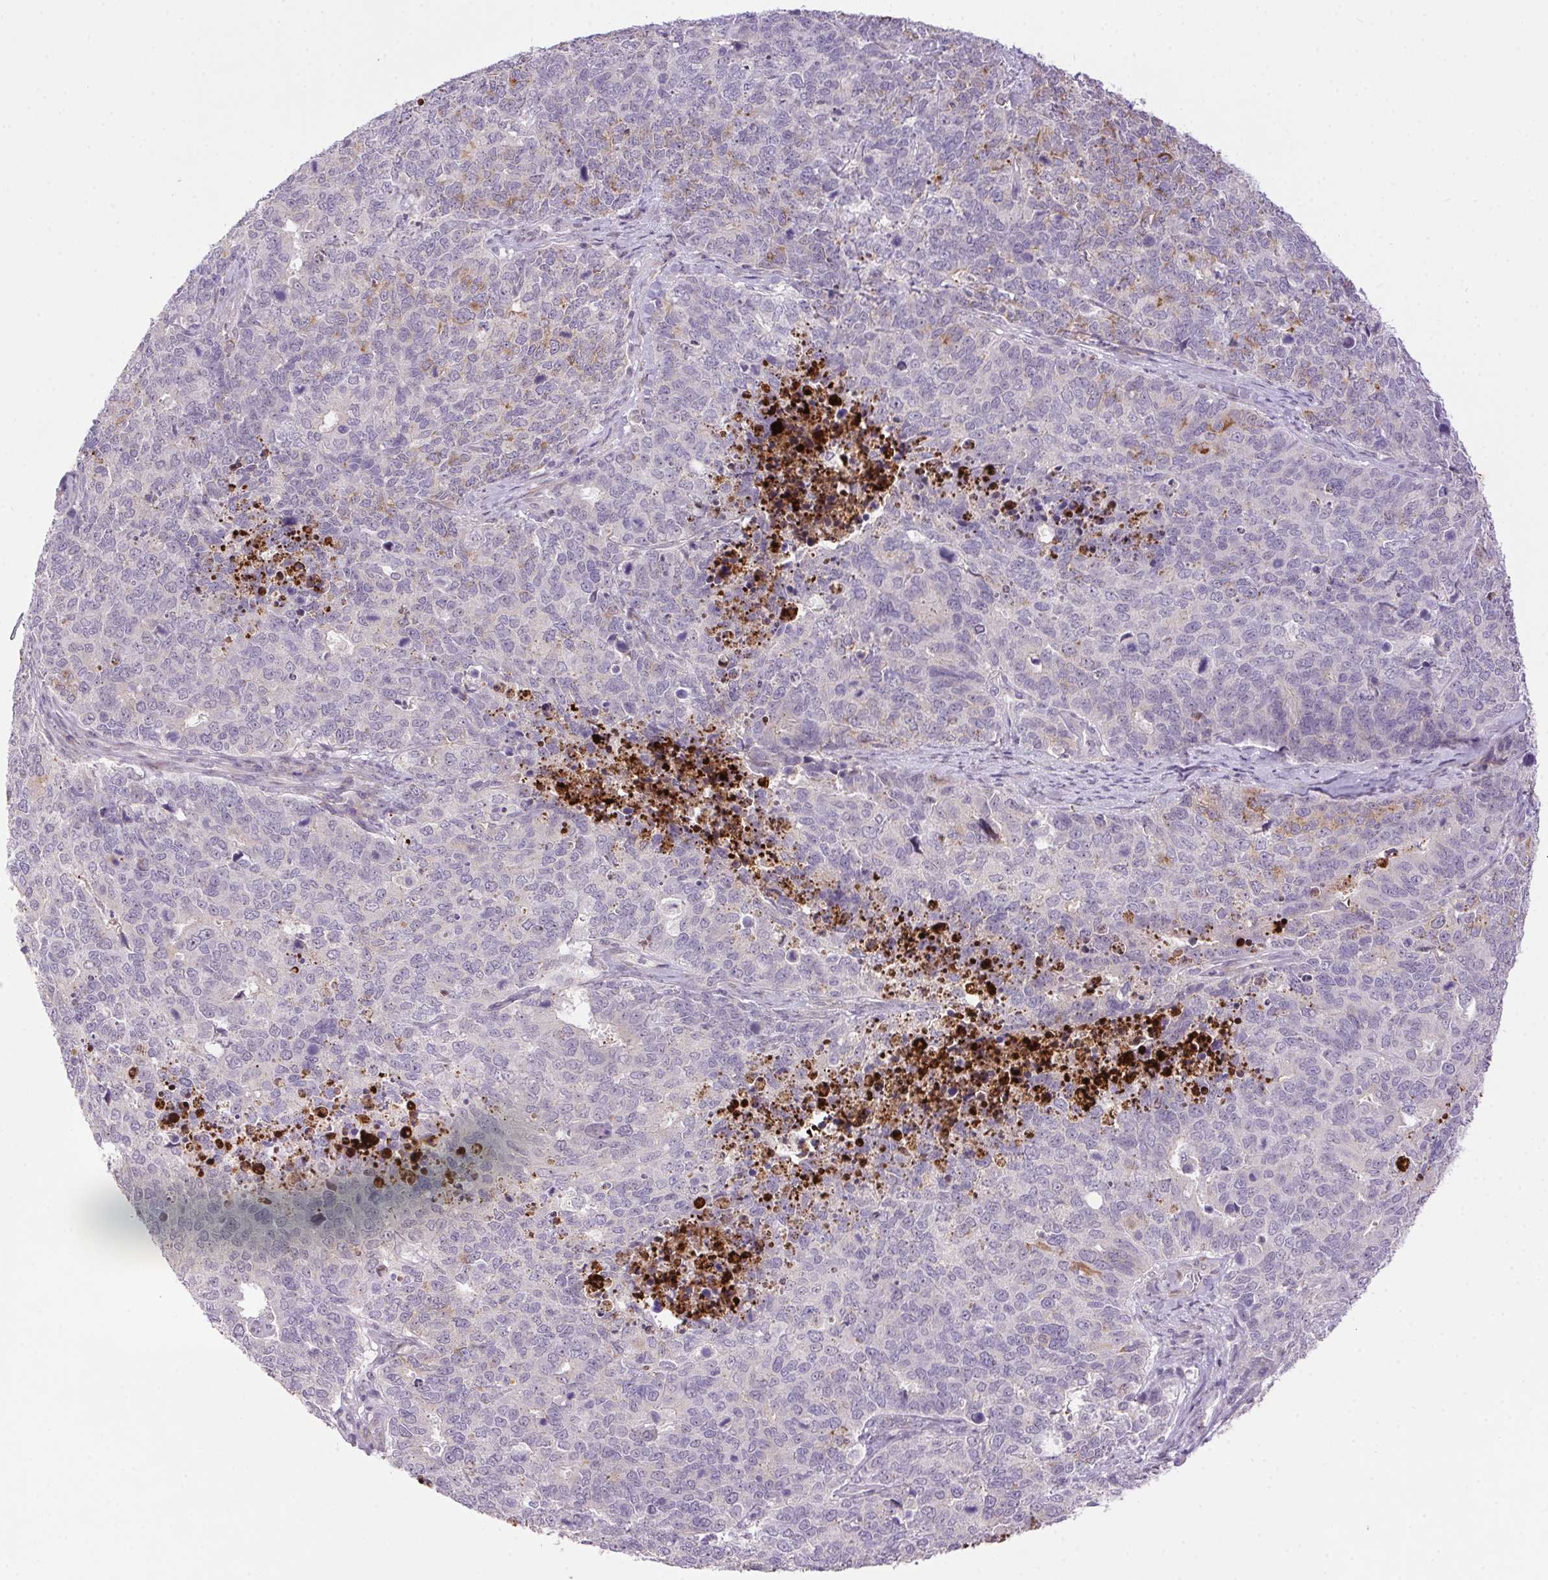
{"staining": {"intensity": "negative", "quantity": "none", "location": "none"}, "tissue": "cervical cancer", "cell_type": "Tumor cells", "image_type": "cancer", "snomed": [{"axis": "morphology", "description": "Adenocarcinoma, NOS"}, {"axis": "topography", "description": "Cervix"}], "caption": "A high-resolution image shows IHC staining of cervical cancer (adenocarcinoma), which demonstrates no significant positivity in tumor cells. (DAB (3,3'-diaminobenzidine) IHC with hematoxylin counter stain).", "gene": "LRRTM1", "patient": {"sex": "female", "age": 63}}